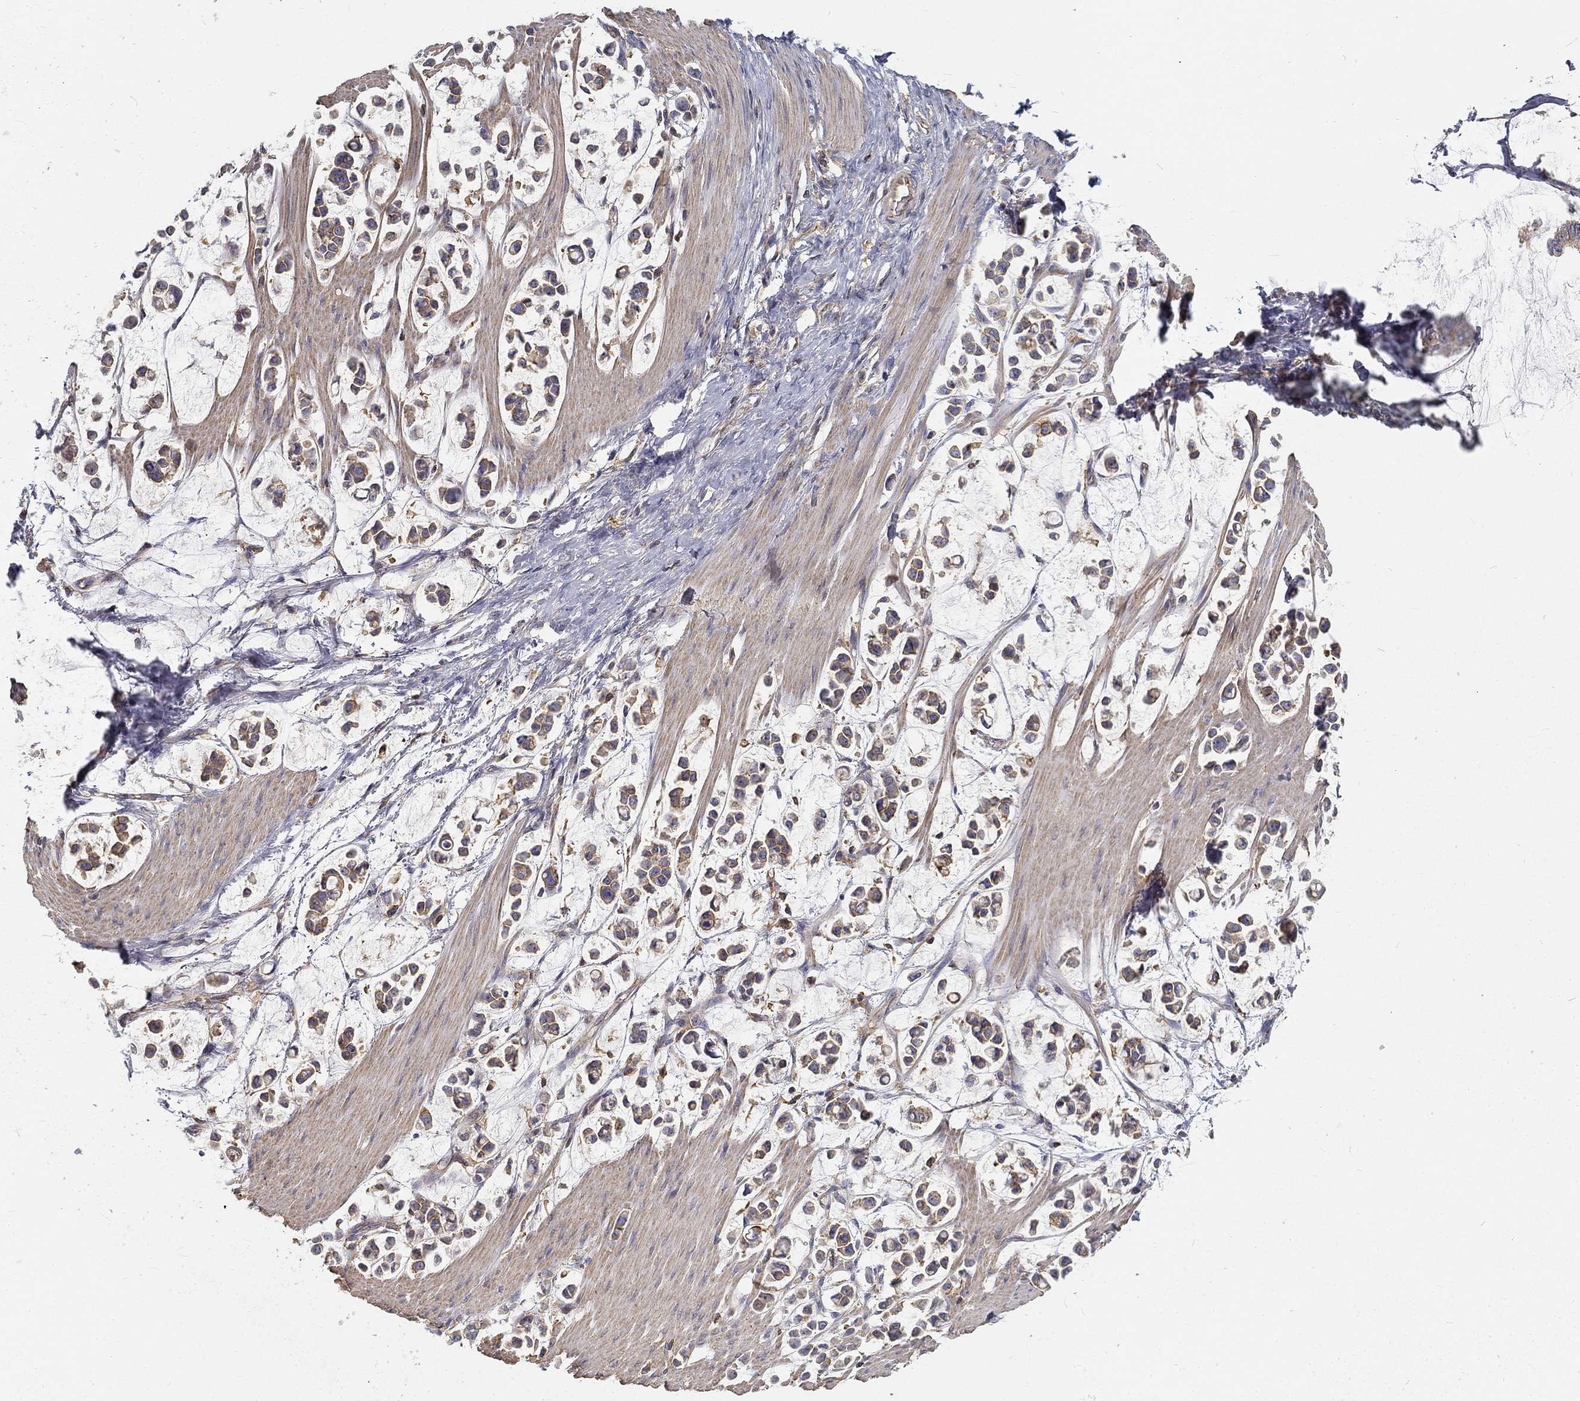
{"staining": {"intensity": "weak", "quantity": "25%-75%", "location": "cytoplasmic/membranous"}, "tissue": "stomach cancer", "cell_type": "Tumor cells", "image_type": "cancer", "snomed": [{"axis": "morphology", "description": "Adenocarcinoma, NOS"}, {"axis": "topography", "description": "Stomach"}], "caption": "Protein expression analysis of human stomach cancer reveals weak cytoplasmic/membranous positivity in about 25%-75% of tumor cells. The staining is performed using DAB brown chromogen to label protein expression. The nuclei are counter-stained blue using hematoxylin.", "gene": "MTMR11", "patient": {"sex": "male", "age": 82}}